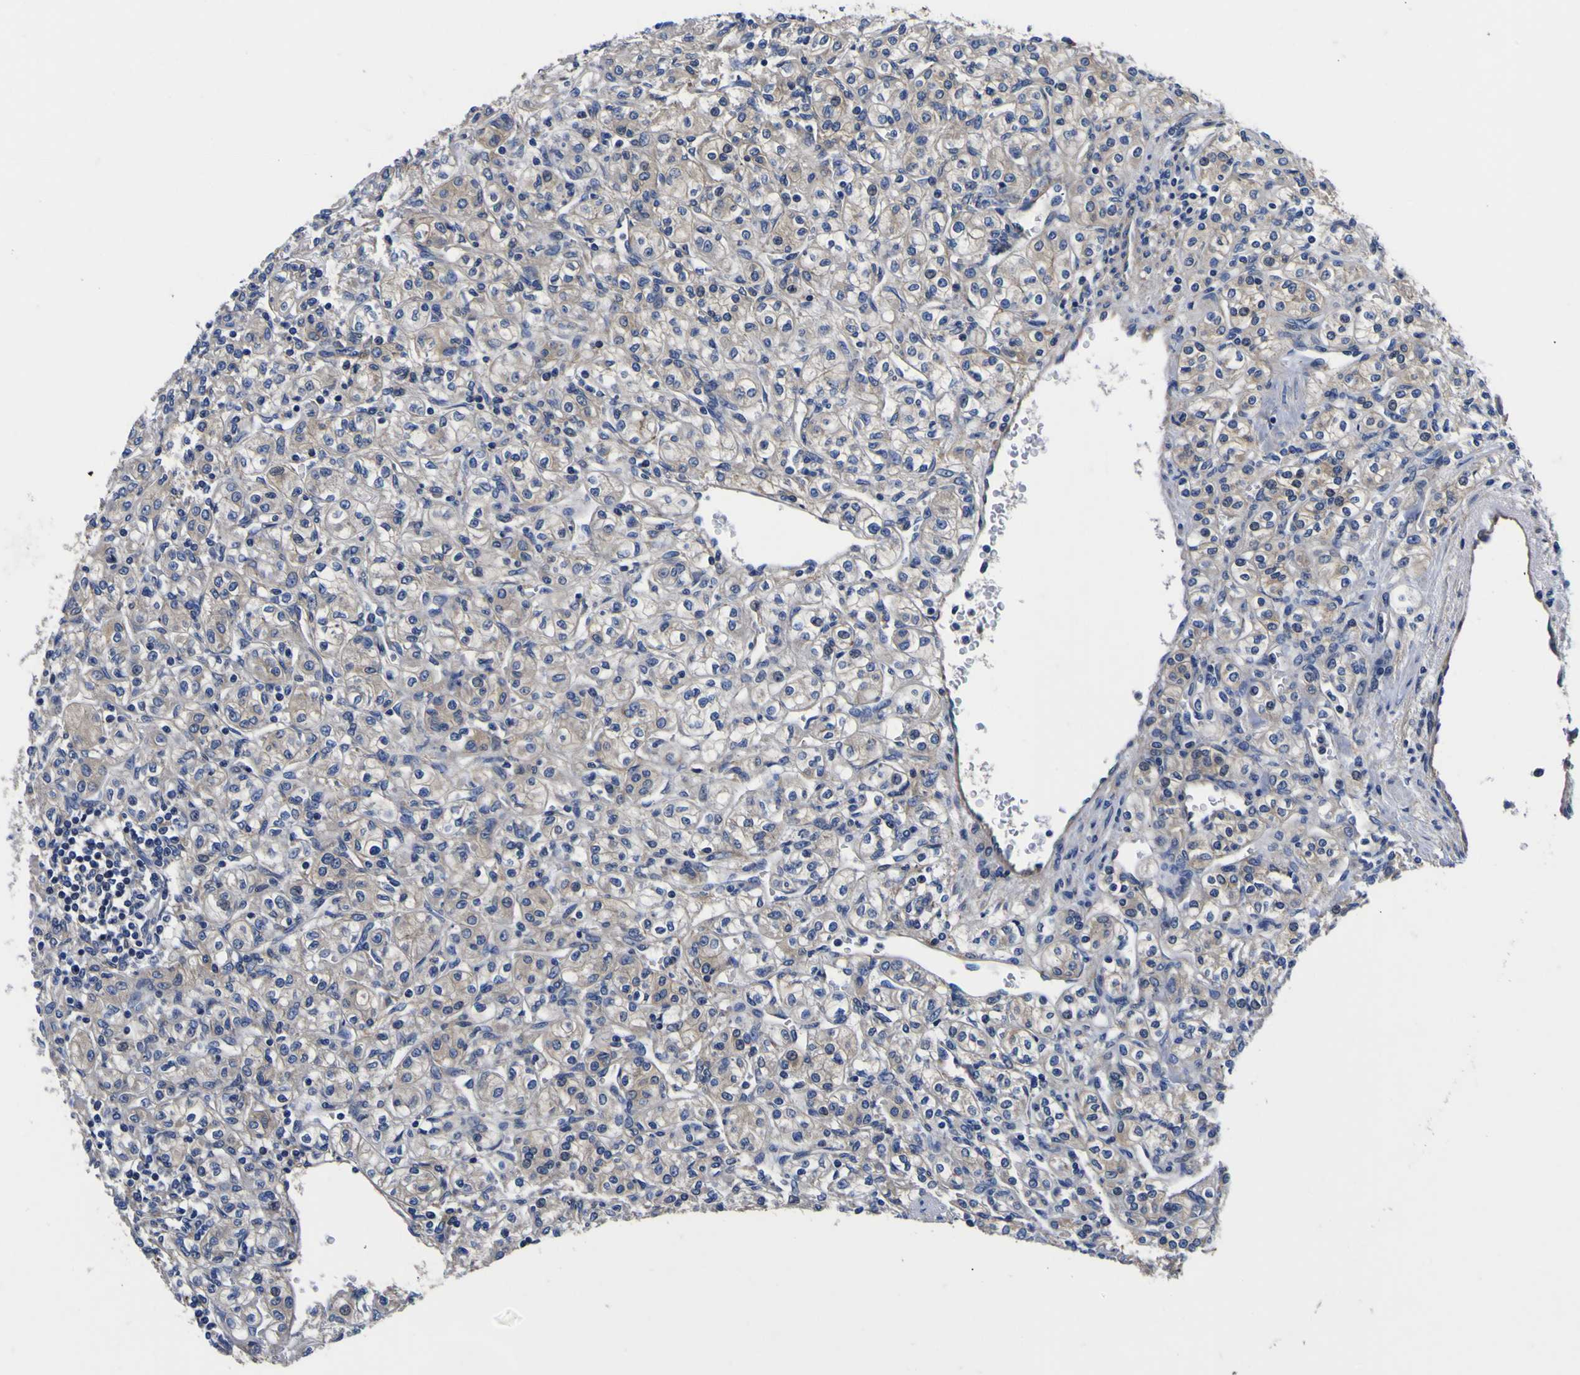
{"staining": {"intensity": "weak", "quantity": "<25%", "location": "cytoplasmic/membranous"}, "tissue": "renal cancer", "cell_type": "Tumor cells", "image_type": "cancer", "snomed": [{"axis": "morphology", "description": "Adenocarcinoma, NOS"}, {"axis": "topography", "description": "Kidney"}], "caption": "There is no significant positivity in tumor cells of renal cancer. (Immunohistochemistry (ihc), brightfield microscopy, high magnification).", "gene": "VASN", "patient": {"sex": "male", "age": 77}}